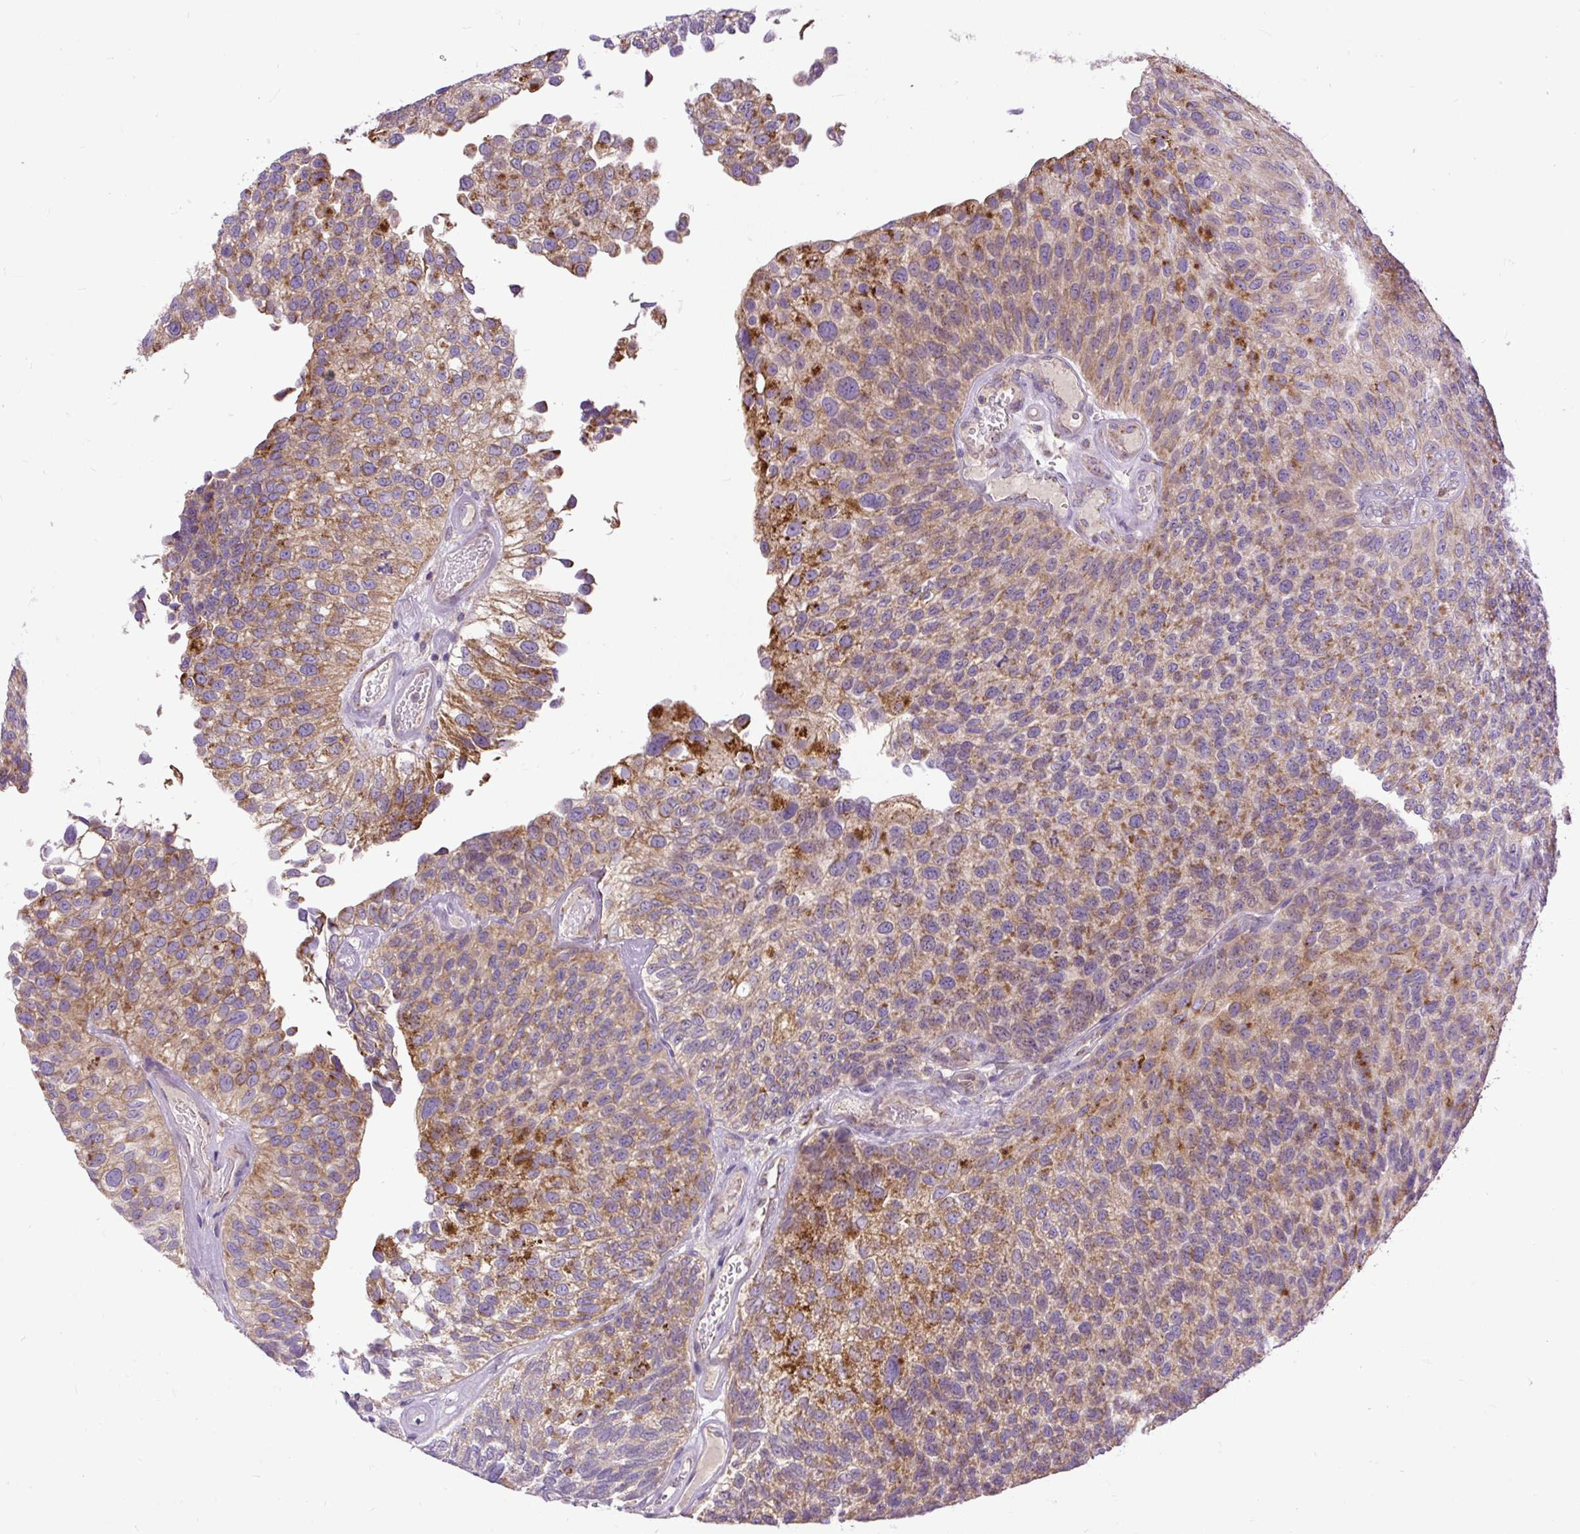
{"staining": {"intensity": "strong", "quantity": "<25%", "location": "cytoplasmic/membranous"}, "tissue": "urothelial cancer", "cell_type": "Tumor cells", "image_type": "cancer", "snomed": [{"axis": "morphology", "description": "Urothelial carcinoma, NOS"}, {"axis": "topography", "description": "Urinary bladder"}], "caption": "About <25% of tumor cells in urothelial cancer show strong cytoplasmic/membranous protein expression as visualized by brown immunohistochemical staining.", "gene": "TM2D3", "patient": {"sex": "male", "age": 87}}